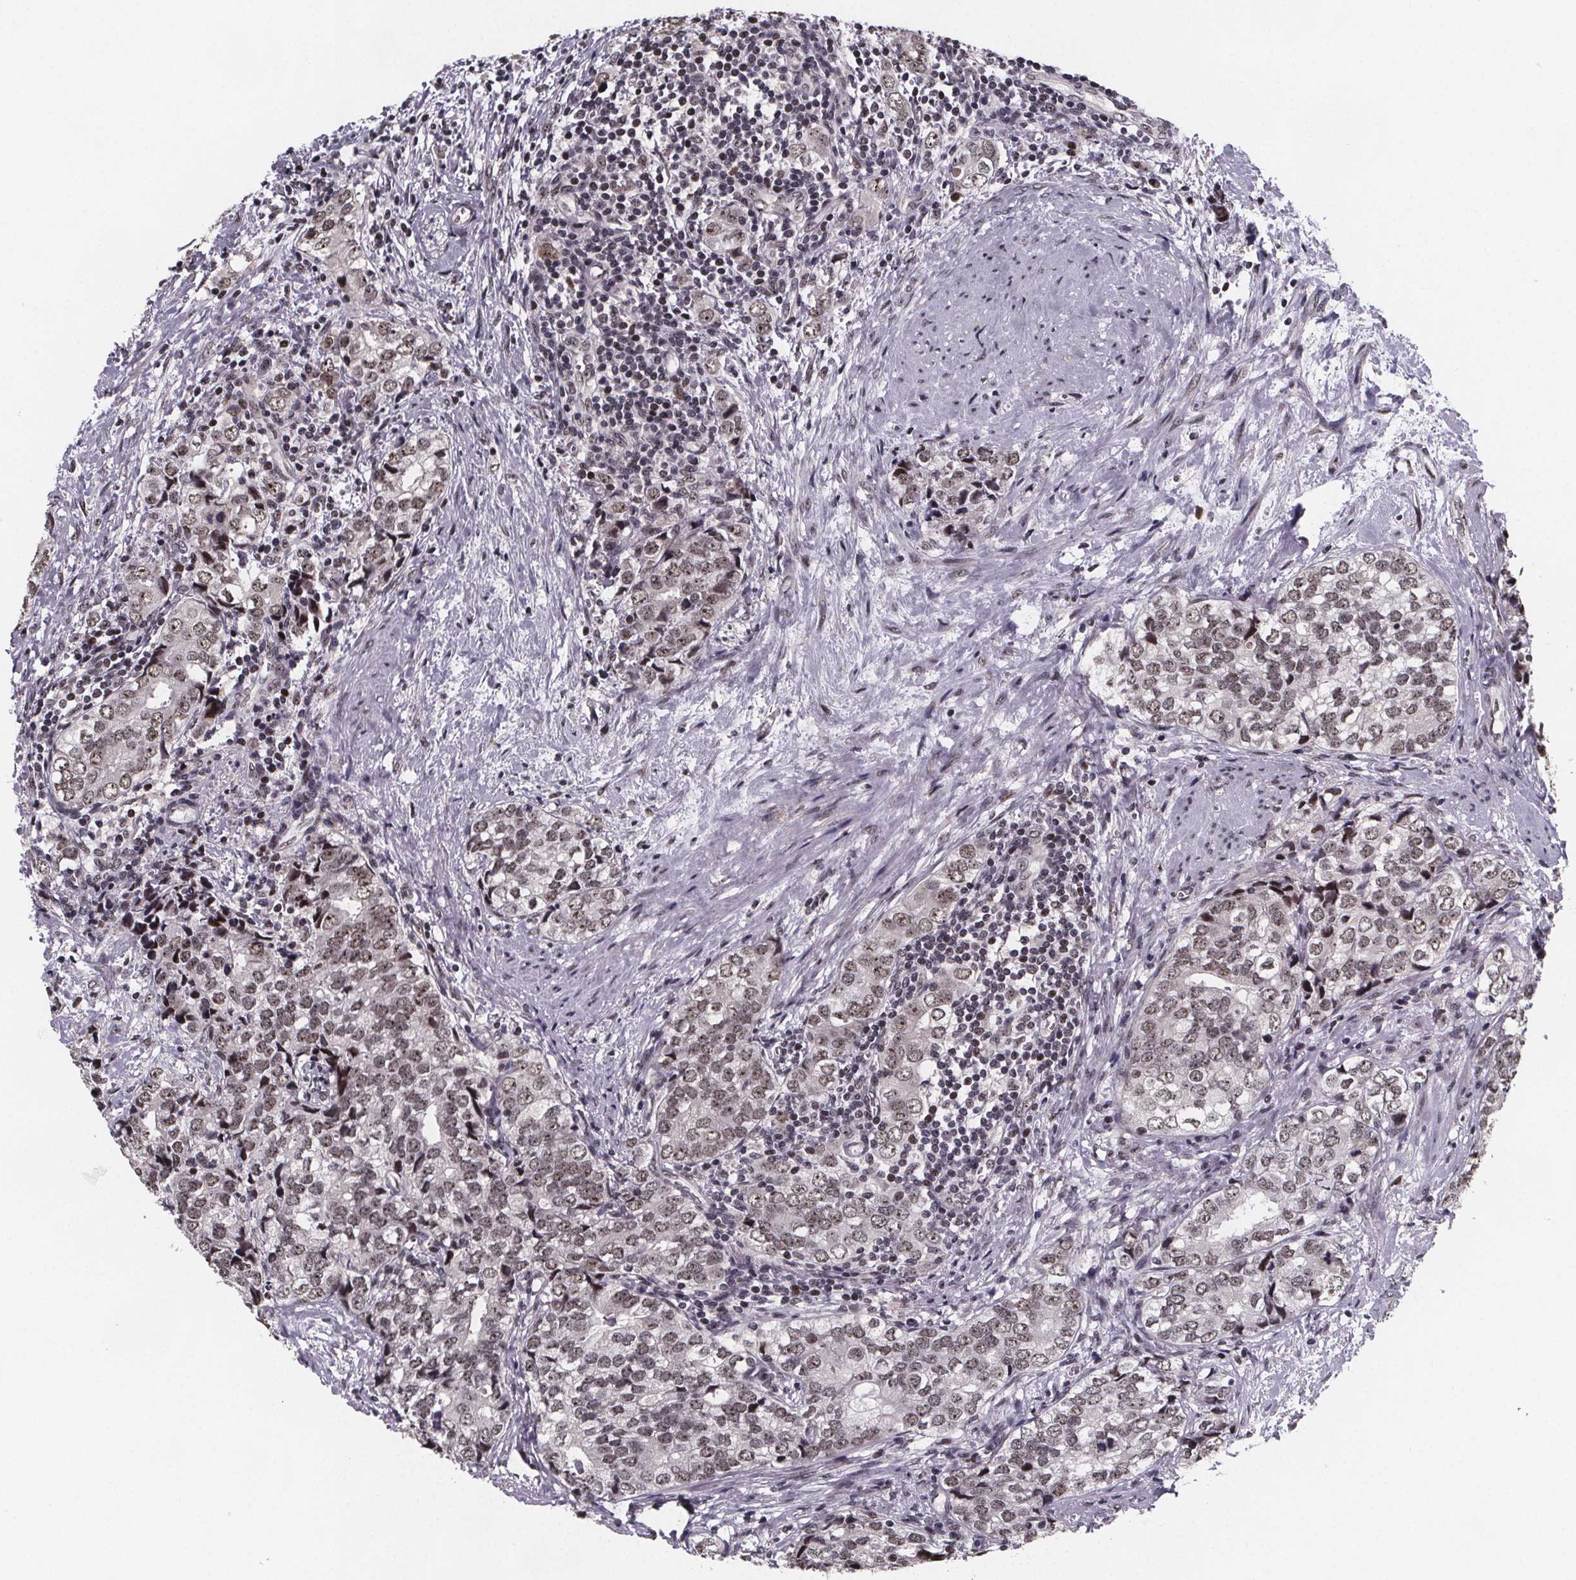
{"staining": {"intensity": "moderate", "quantity": ">75%", "location": "nuclear"}, "tissue": "prostate cancer", "cell_type": "Tumor cells", "image_type": "cancer", "snomed": [{"axis": "morphology", "description": "Adenocarcinoma, NOS"}, {"axis": "topography", "description": "Prostate and seminal vesicle, NOS"}], "caption": "A micrograph of human prostate cancer stained for a protein demonstrates moderate nuclear brown staining in tumor cells.", "gene": "U2SURP", "patient": {"sex": "male", "age": 63}}